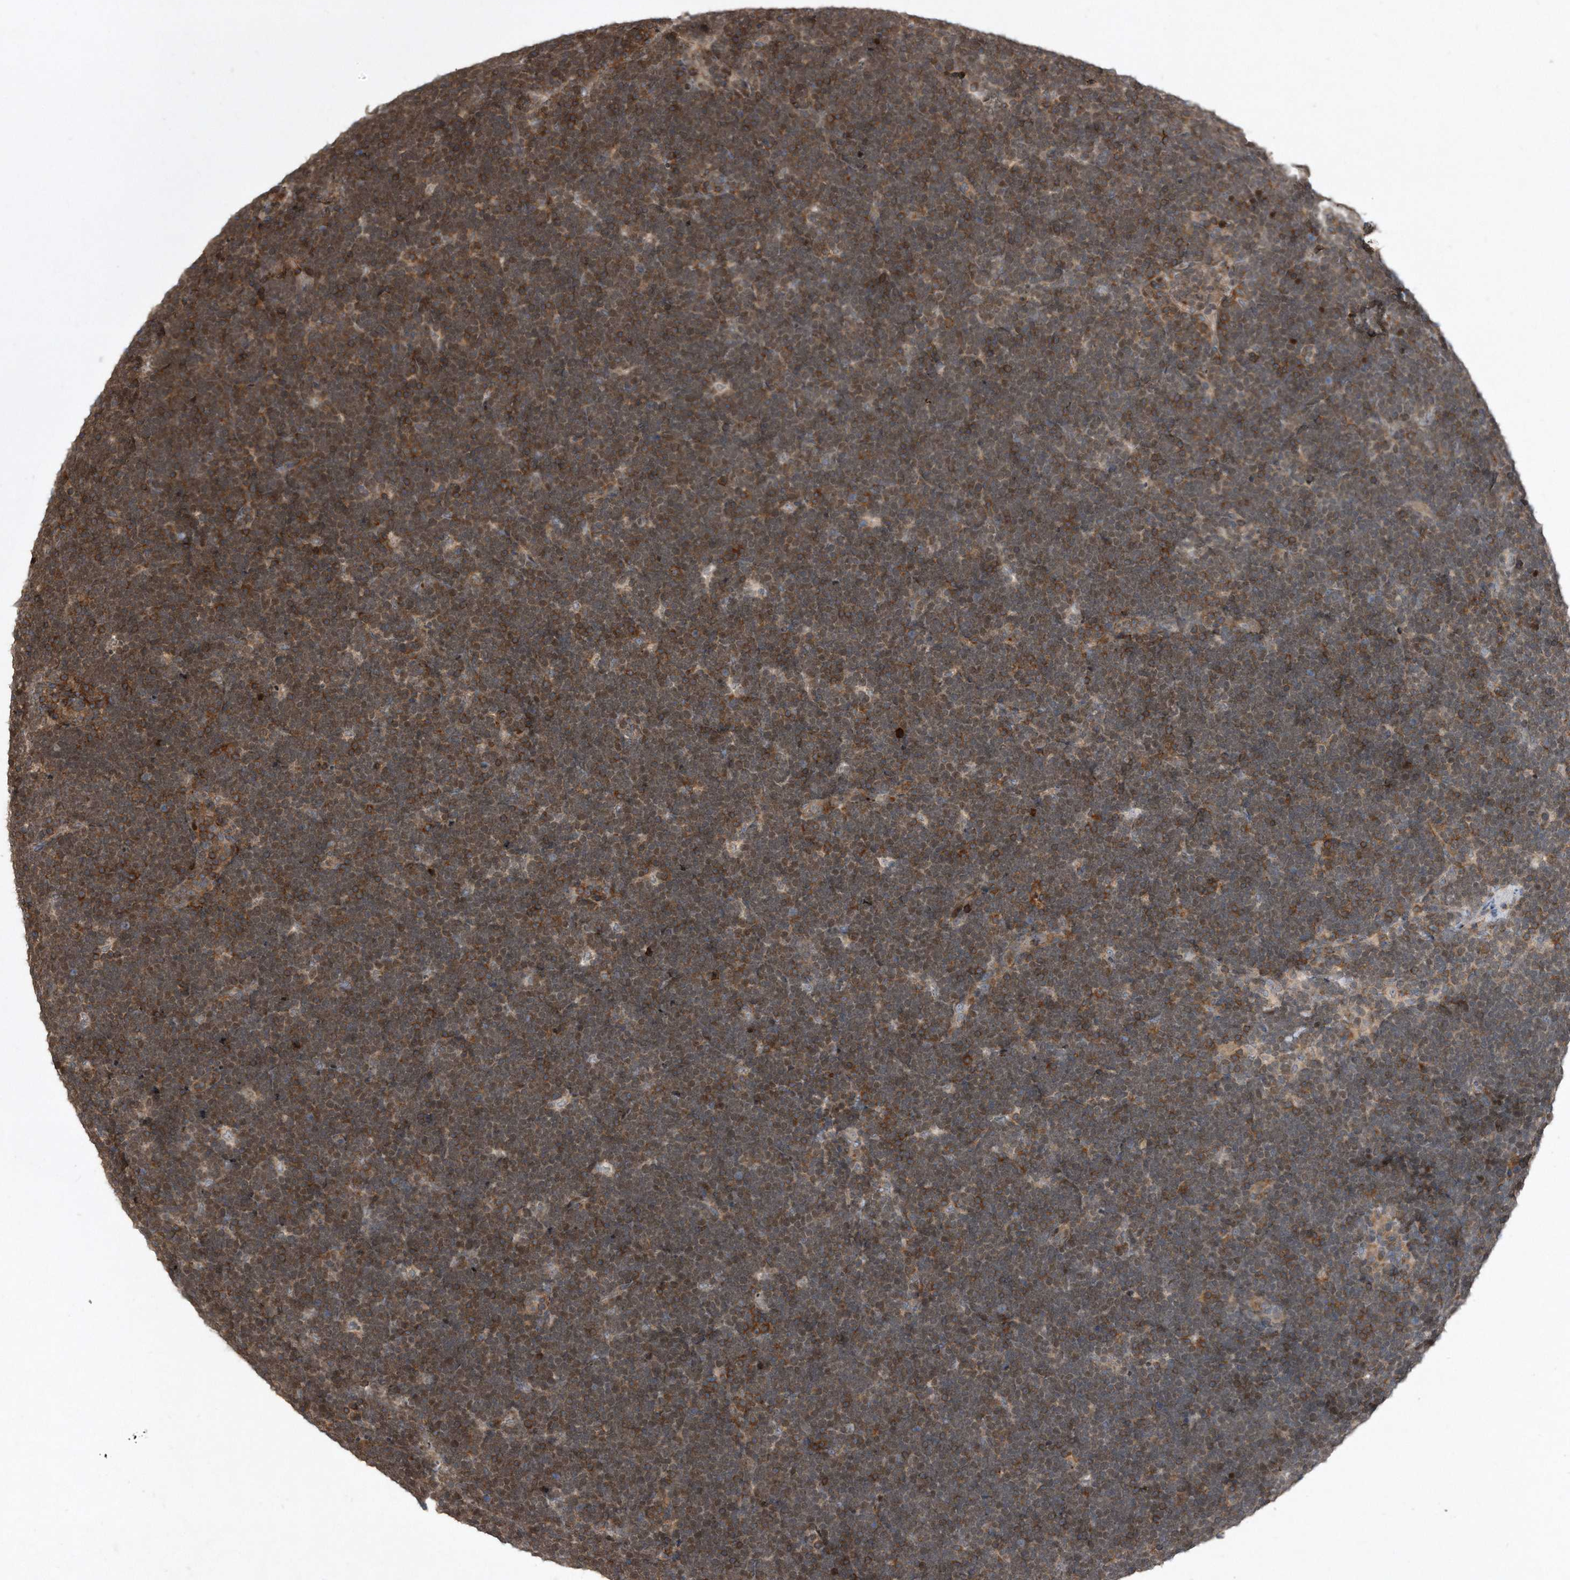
{"staining": {"intensity": "moderate", "quantity": "25%-75%", "location": "cytoplasmic/membranous"}, "tissue": "lymphoma", "cell_type": "Tumor cells", "image_type": "cancer", "snomed": [{"axis": "morphology", "description": "Malignant lymphoma, non-Hodgkin's type, High grade"}, {"axis": "topography", "description": "Lymph node"}], "caption": "Immunohistochemical staining of human lymphoma displays moderate cytoplasmic/membranous protein staining in approximately 25%-75% of tumor cells. (brown staining indicates protein expression, while blue staining denotes nuclei).", "gene": "PGBD2", "patient": {"sex": "male", "age": 13}}